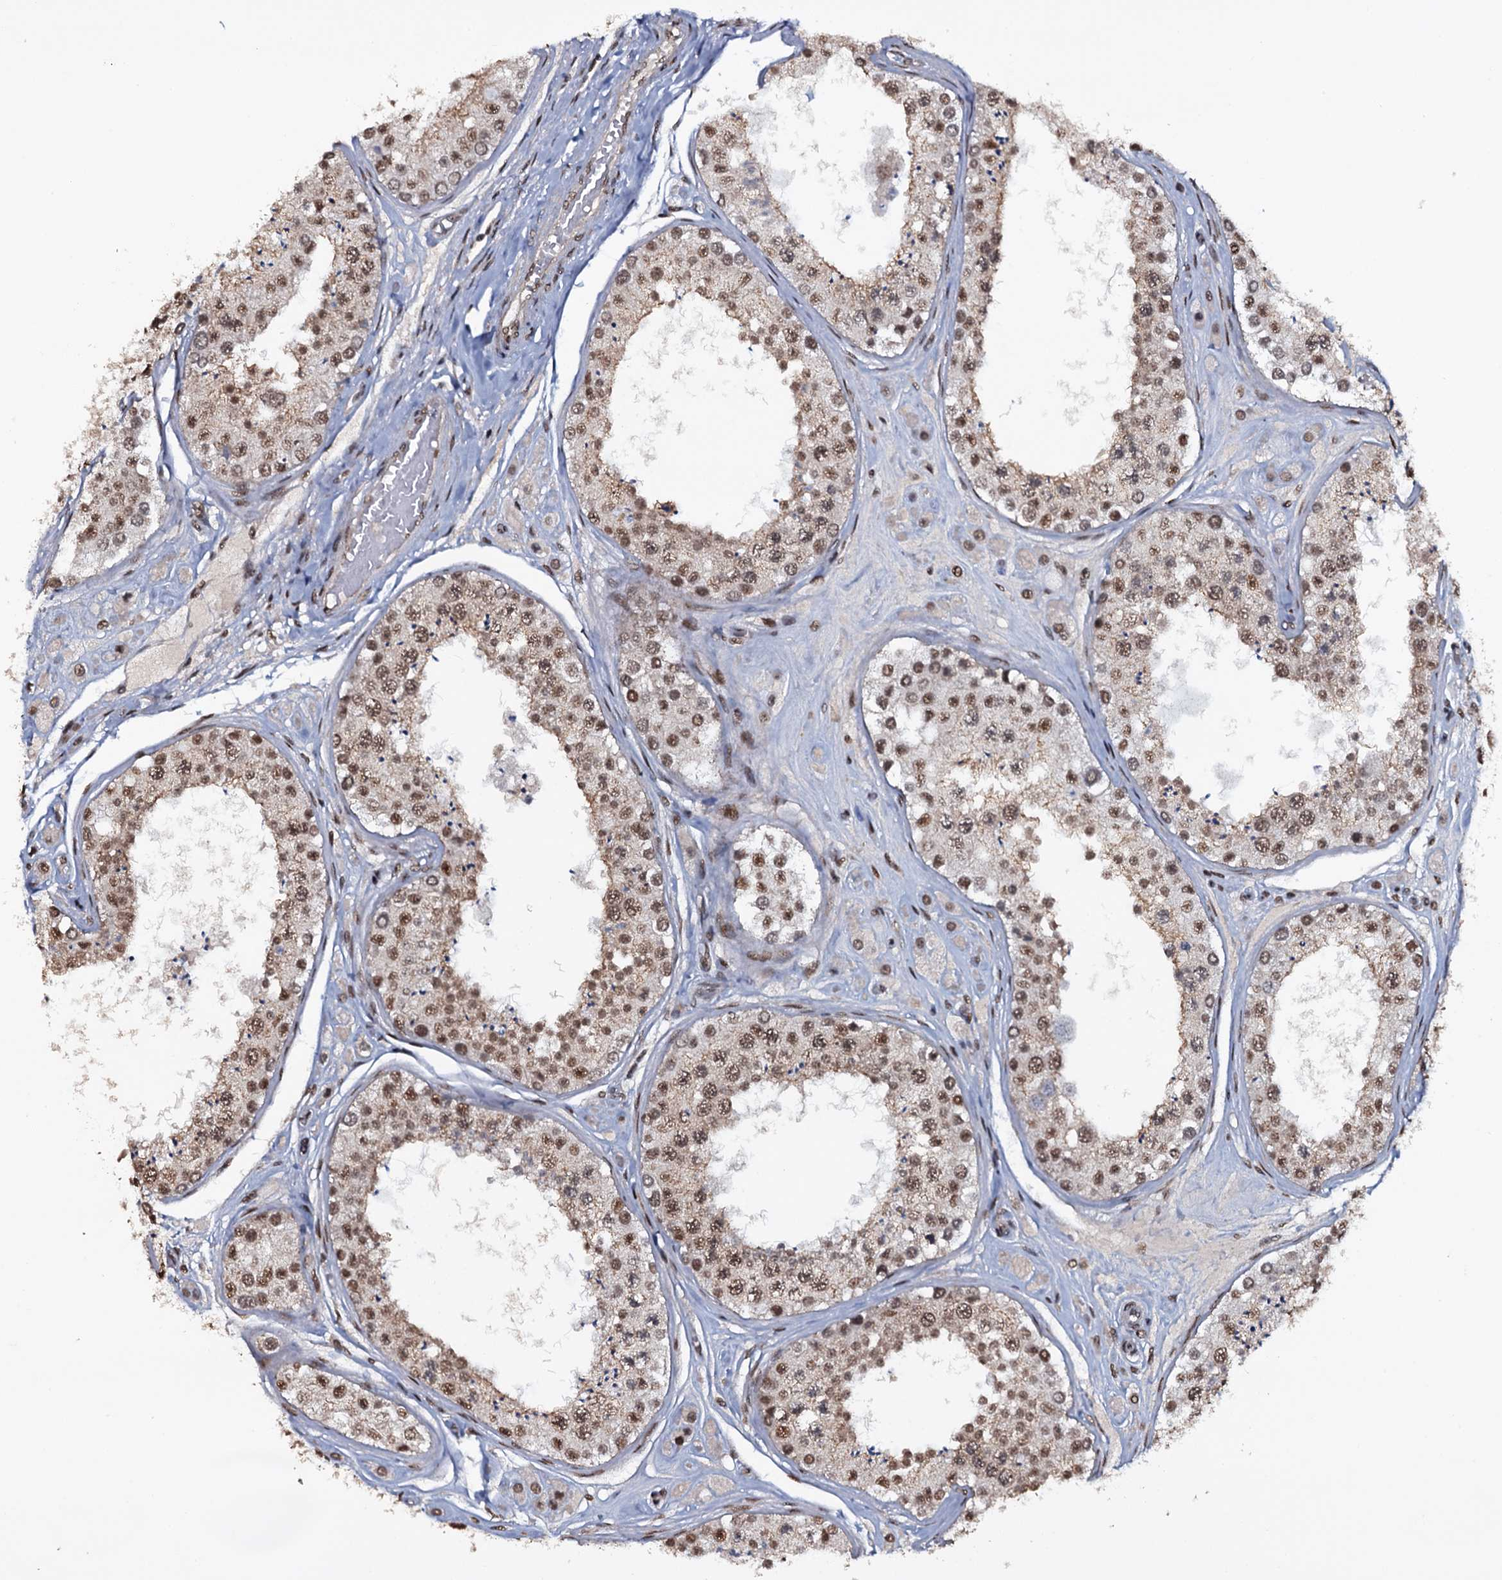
{"staining": {"intensity": "moderate", "quantity": ">75%", "location": "nuclear"}, "tissue": "testis", "cell_type": "Cells in seminiferous ducts", "image_type": "normal", "snomed": [{"axis": "morphology", "description": "Normal tissue, NOS"}, {"axis": "topography", "description": "Testis"}], "caption": "This is an image of IHC staining of normal testis, which shows moderate positivity in the nuclear of cells in seminiferous ducts.", "gene": "SH2D4B", "patient": {"sex": "male", "age": 25}}